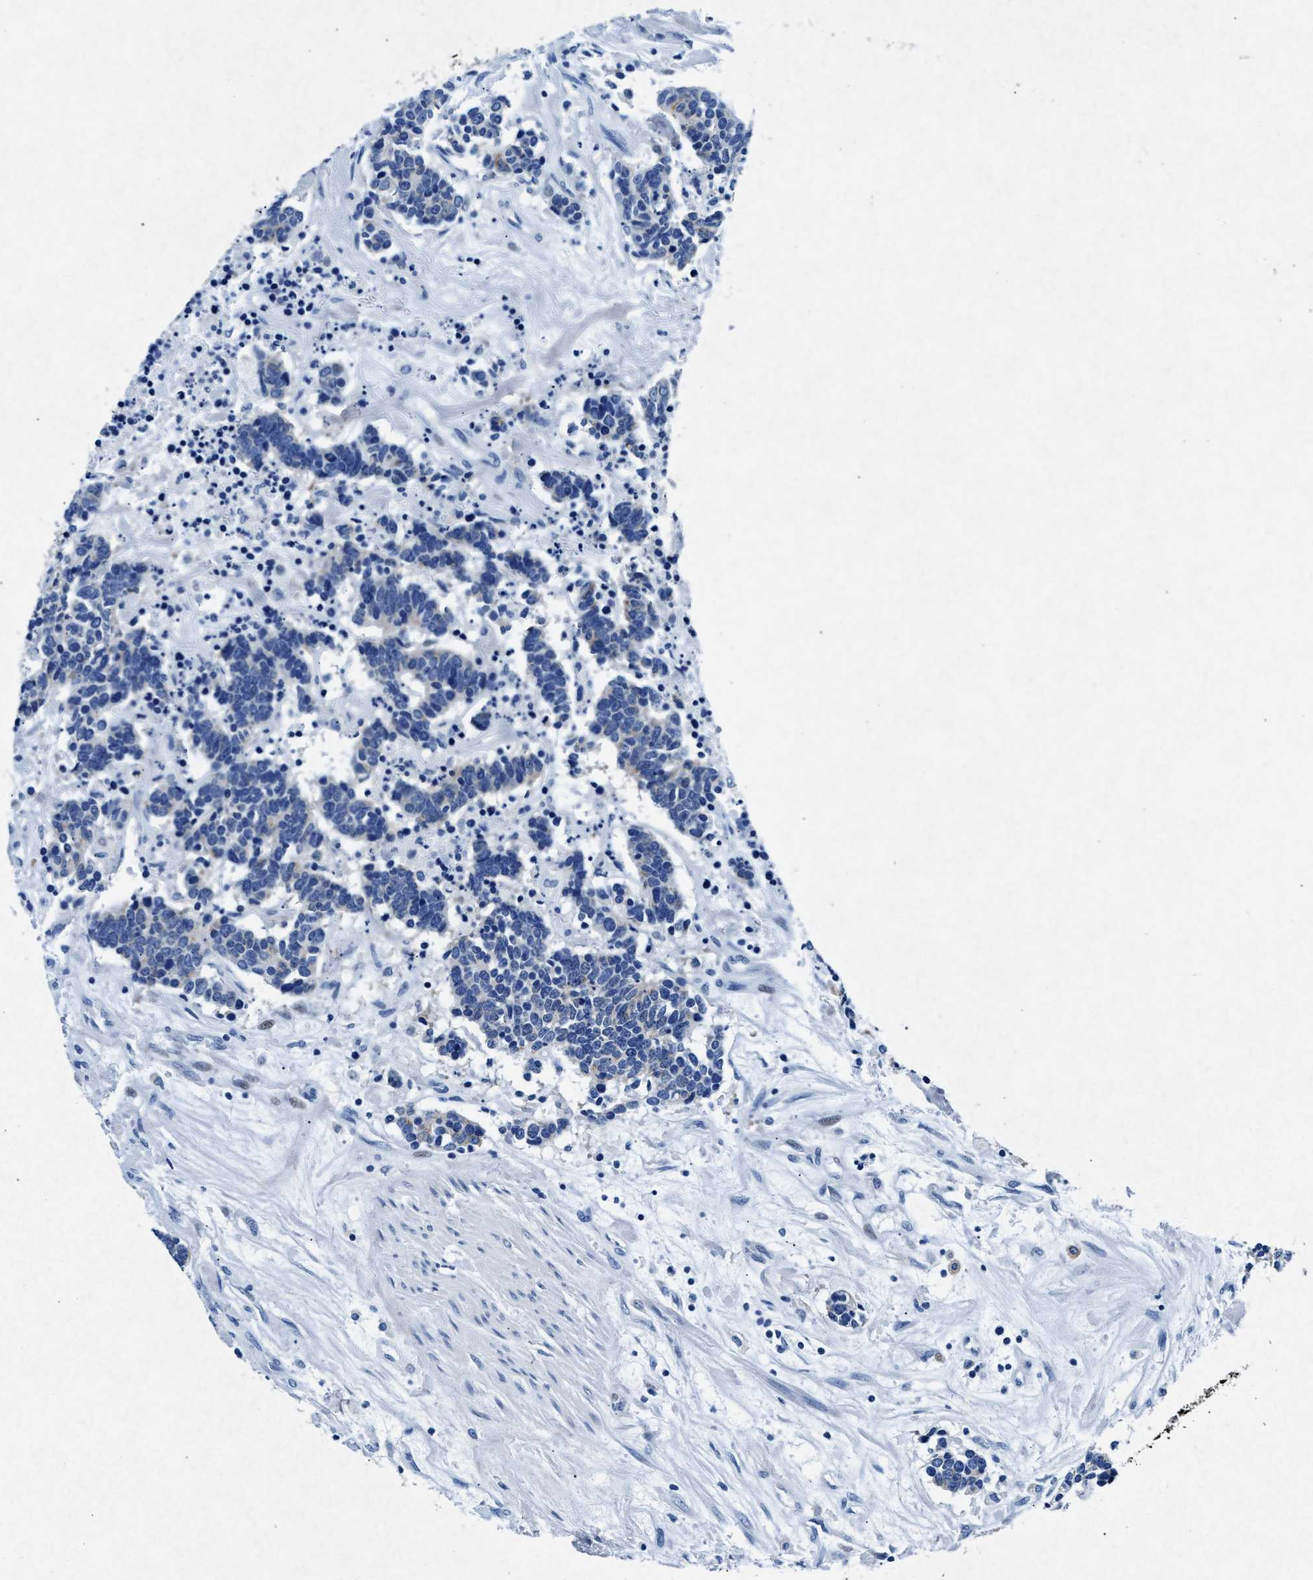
{"staining": {"intensity": "weak", "quantity": "<25%", "location": "cytoplasmic/membranous"}, "tissue": "carcinoid", "cell_type": "Tumor cells", "image_type": "cancer", "snomed": [{"axis": "morphology", "description": "Carcinoma, NOS"}, {"axis": "morphology", "description": "Carcinoid, malignant, NOS"}, {"axis": "topography", "description": "Urinary bladder"}], "caption": "This is an immunohistochemistry (IHC) photomicrograph of carcinoid. There is no staining in tumor cells.", "gene": "MAP6", "patient": {"sex": "male", "age": 57}}